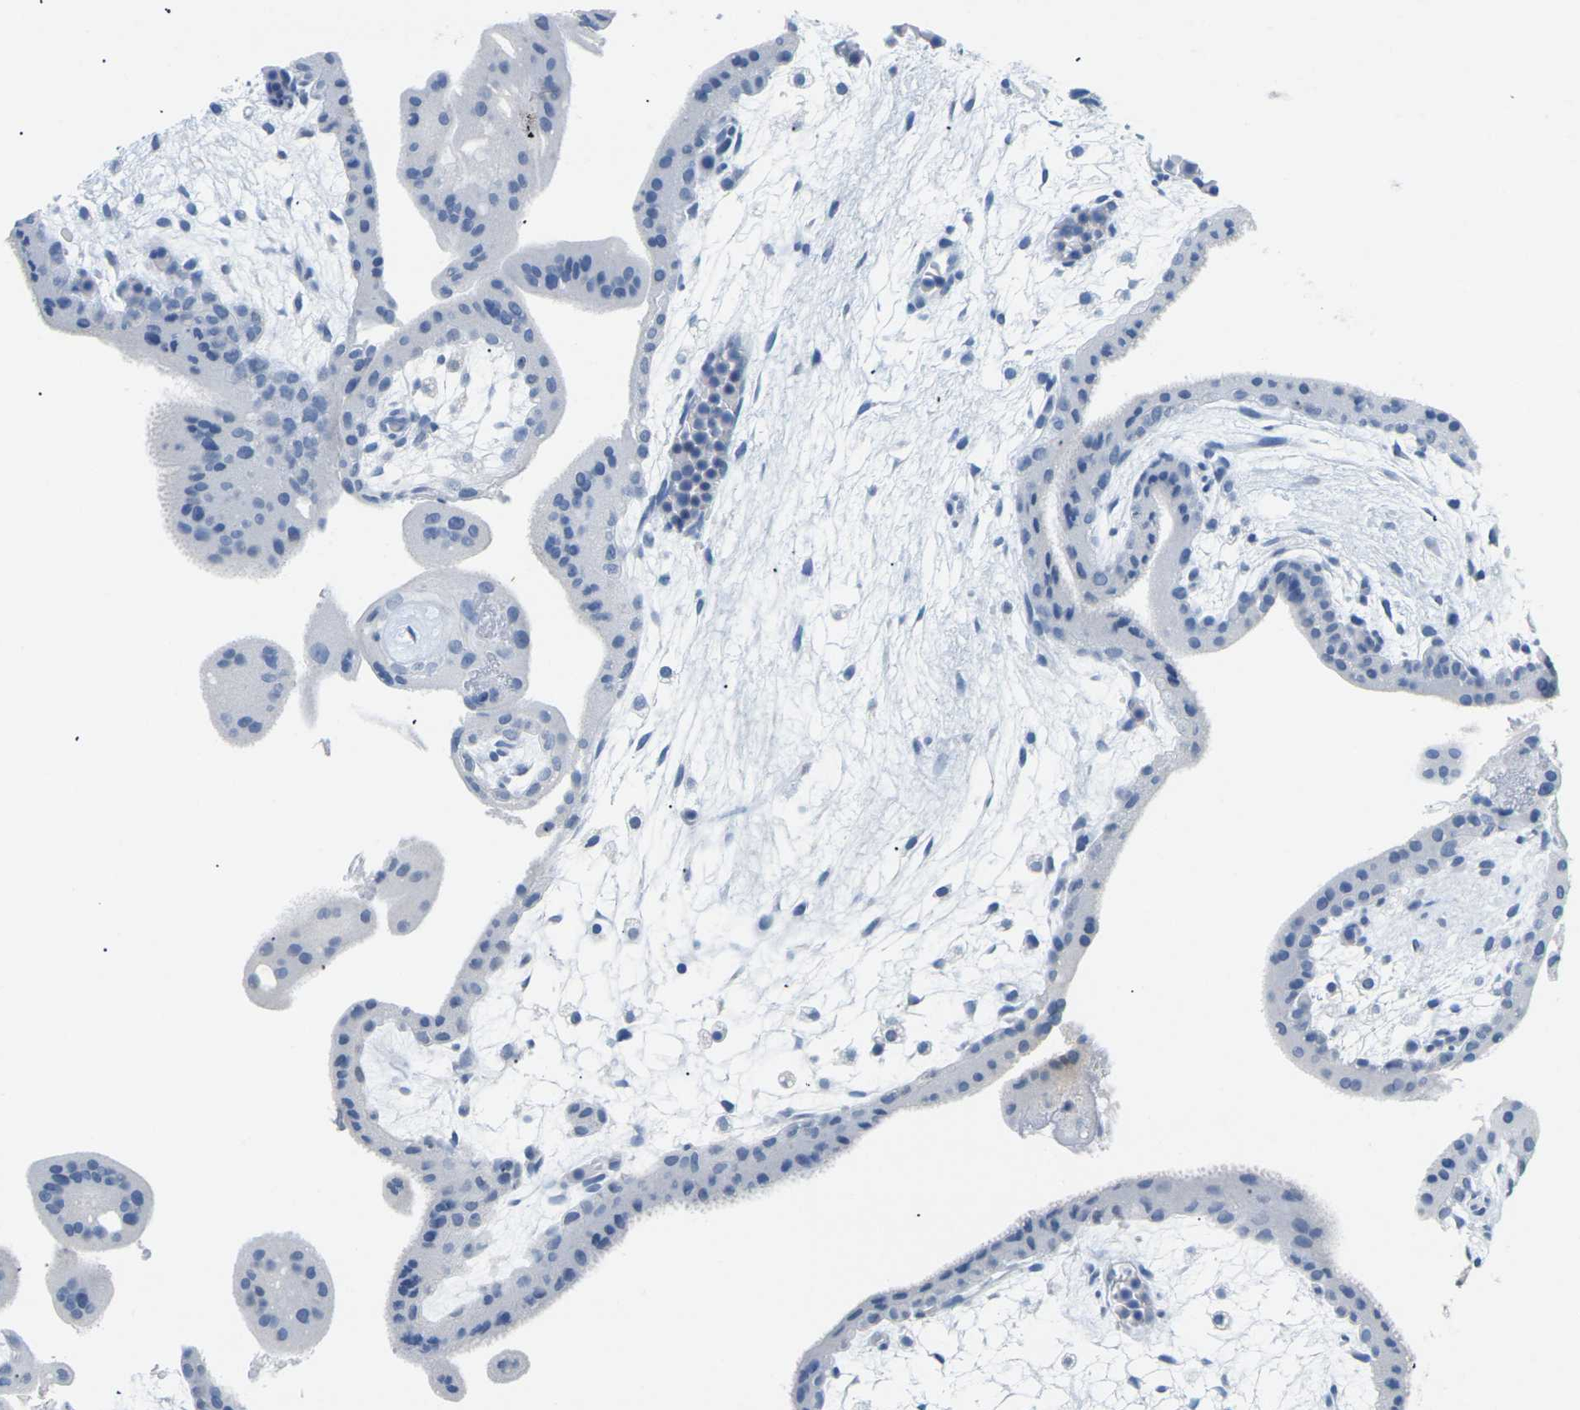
{"staining": {"intensity": "negative", "quantity": "none", "location": "none"}, "tissue": "placenta", "cell_type": "Decidual cells", "image_type": "normal", "snomed": [{"axis": "morphology", "description": "Normal tissue, NOS"}, {"axis": "topography", "description": "Placenta"}], "caption": "This is a image of immunohistochemistry staining of normal placenta, which shows no staining in decidual cells.", "gene": "CTAG1A", "patient": {"sex": "female", "age": 35}}